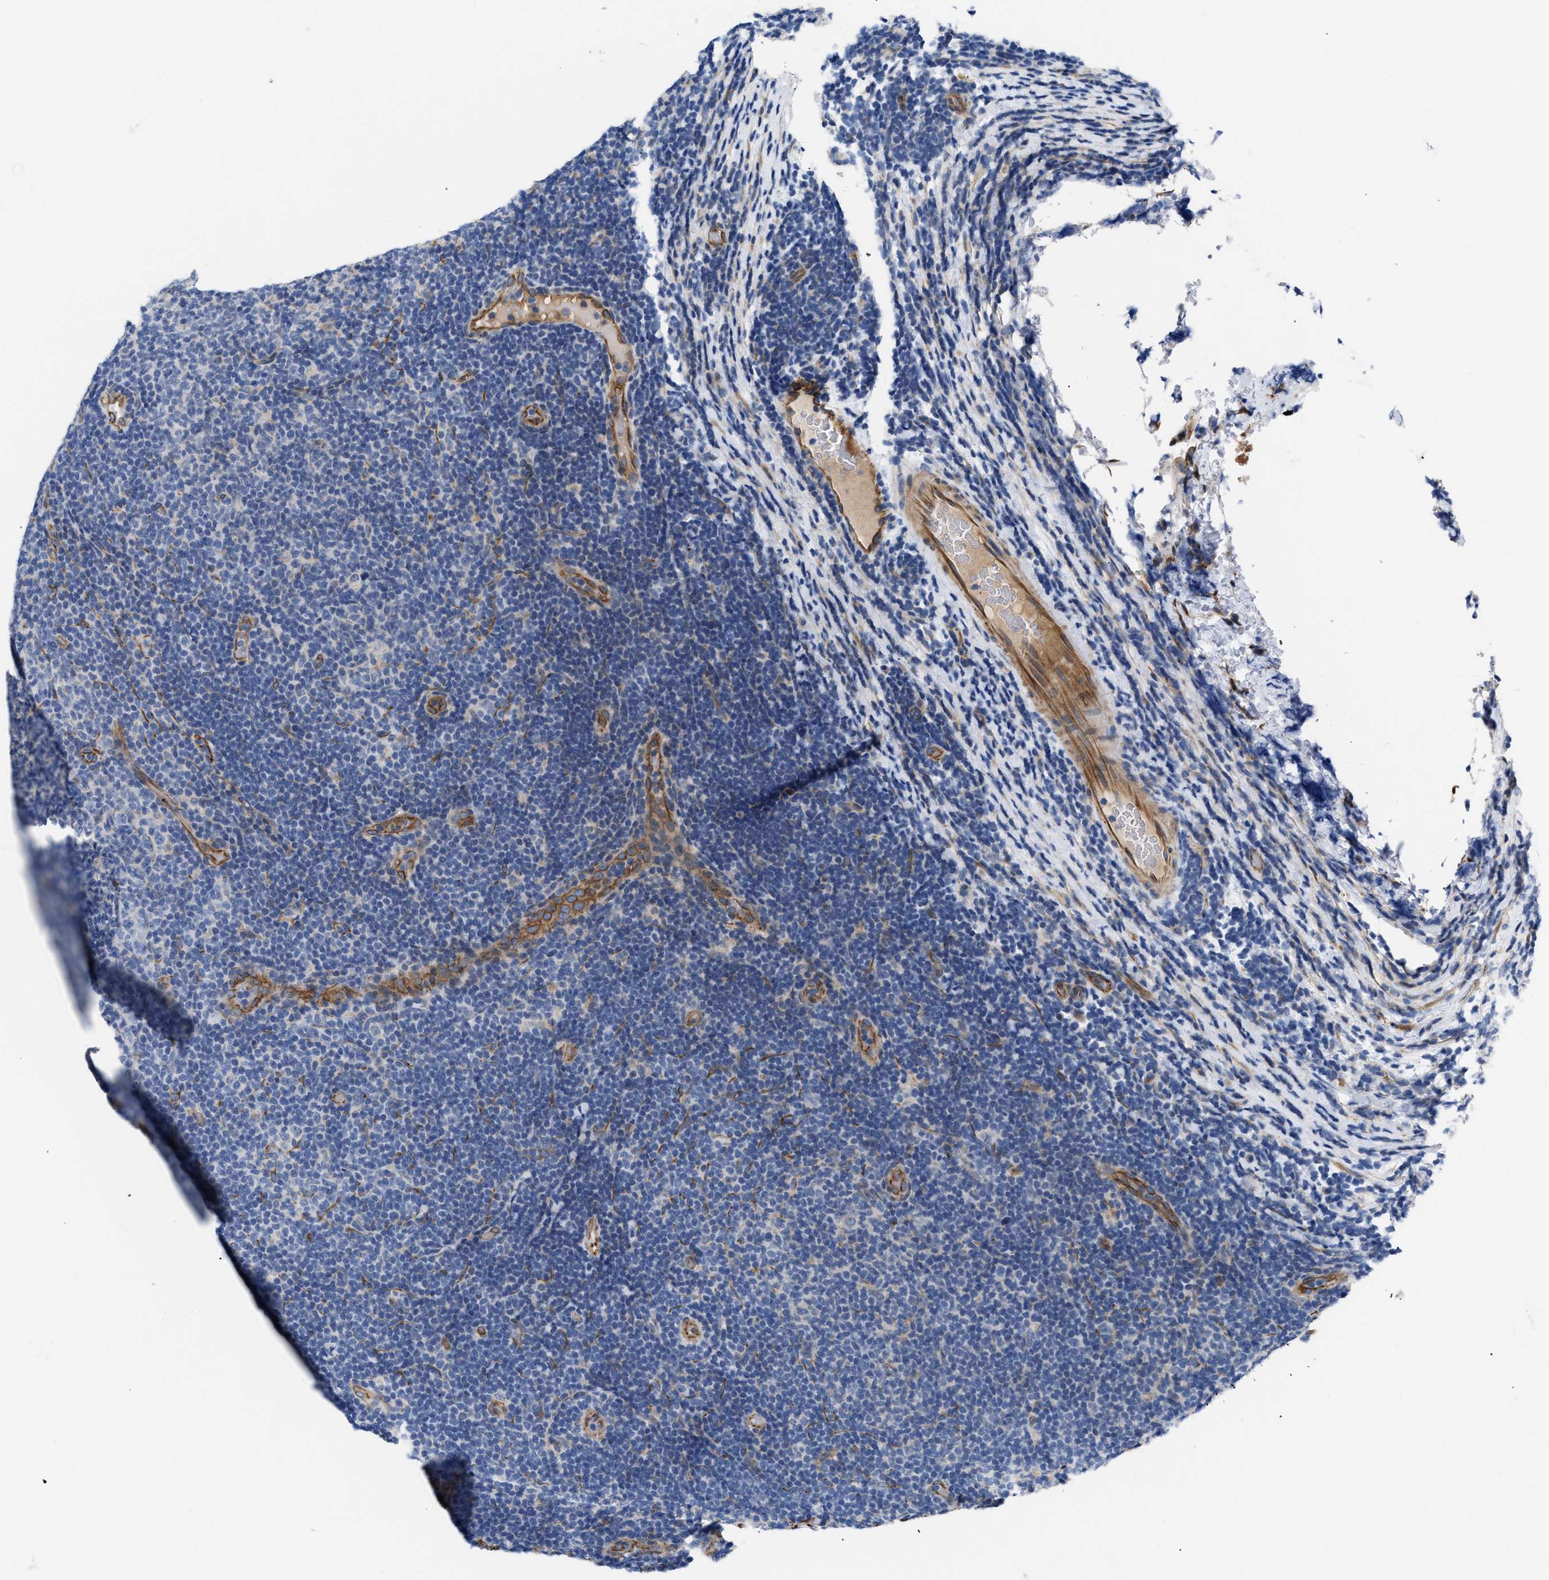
{"staining": {"intensity": "negative", "quantity": "none", "location": "none"}, "tissue": "lymphoma", "cell_type": "Tumor cells", "image_type": "cancer", "snomed": [{"axis": "morphology", "description": "Malignant lymphoma, non-Hodgkin's type, Low grade"}, {"axis": "topography", "description": "Lymph node"}], "caption": "Tumor cells are negative for protein expression in human low-grade malignant lymphoma, non-Hodgkin's type. (Brightfield microscopy of DAB IHC at high magnification).", "gene": "TFPI", "patient": {"sex": "male", "age": 83}}